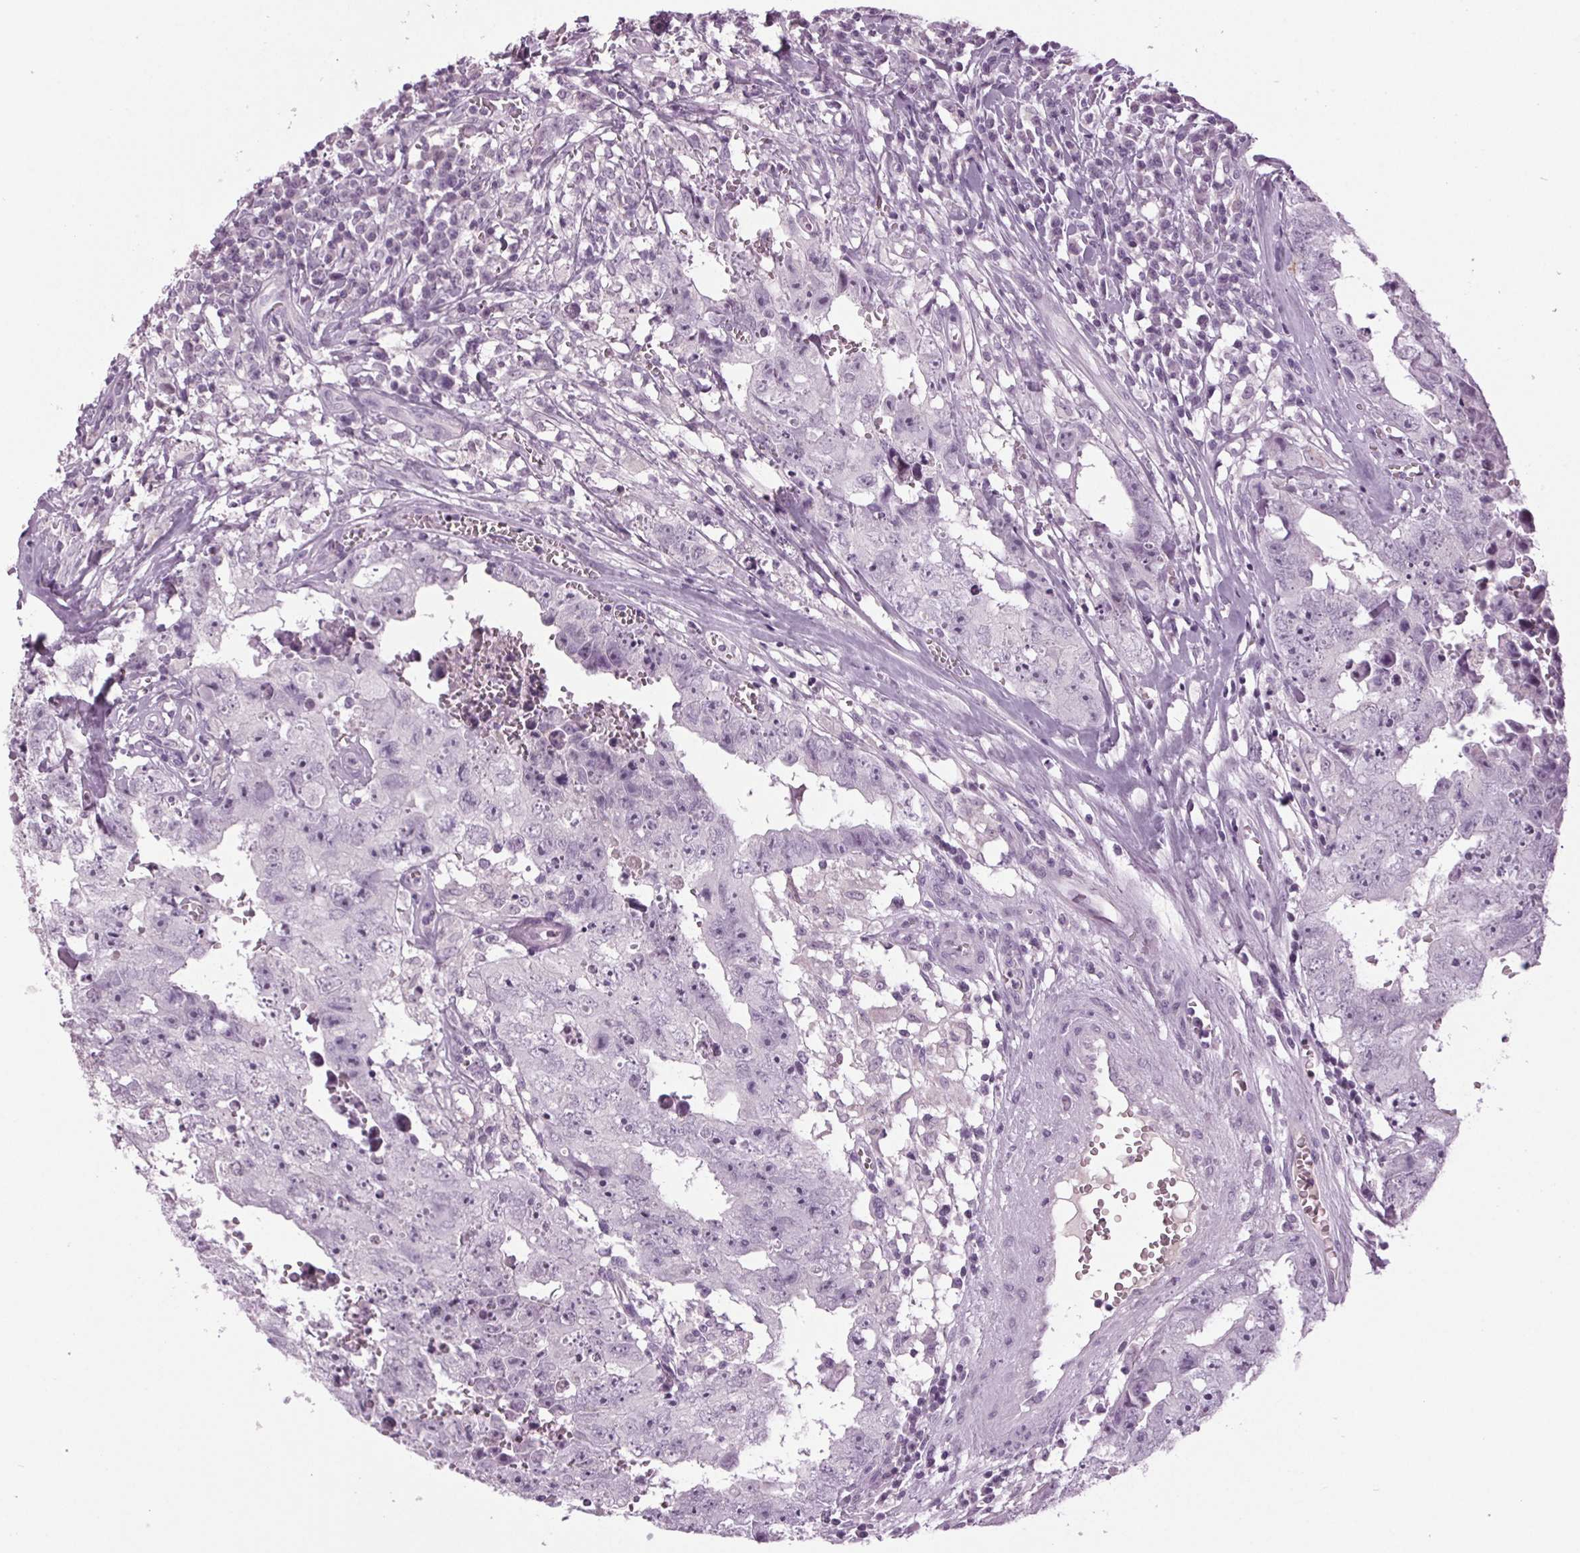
{"staining": {"intensity": "negative", "quantity": "none", "location": "none"}, "tissue": "testis cancer", "cell_type": "Tumor cells", "image_type": "cancer", "snomed": [{"axis": "morphology", "description": "Carcinoma, Embryonal, NOS"}, {"axis": "topography", "description": "Testis"}], "caption": "DAB immunohistochemical staining of embryonal carcinoma (testis) reveals no significant staining in tumor cells.", "gene": "DNAH12", "patient": {"sex": "male", "age": 36}}